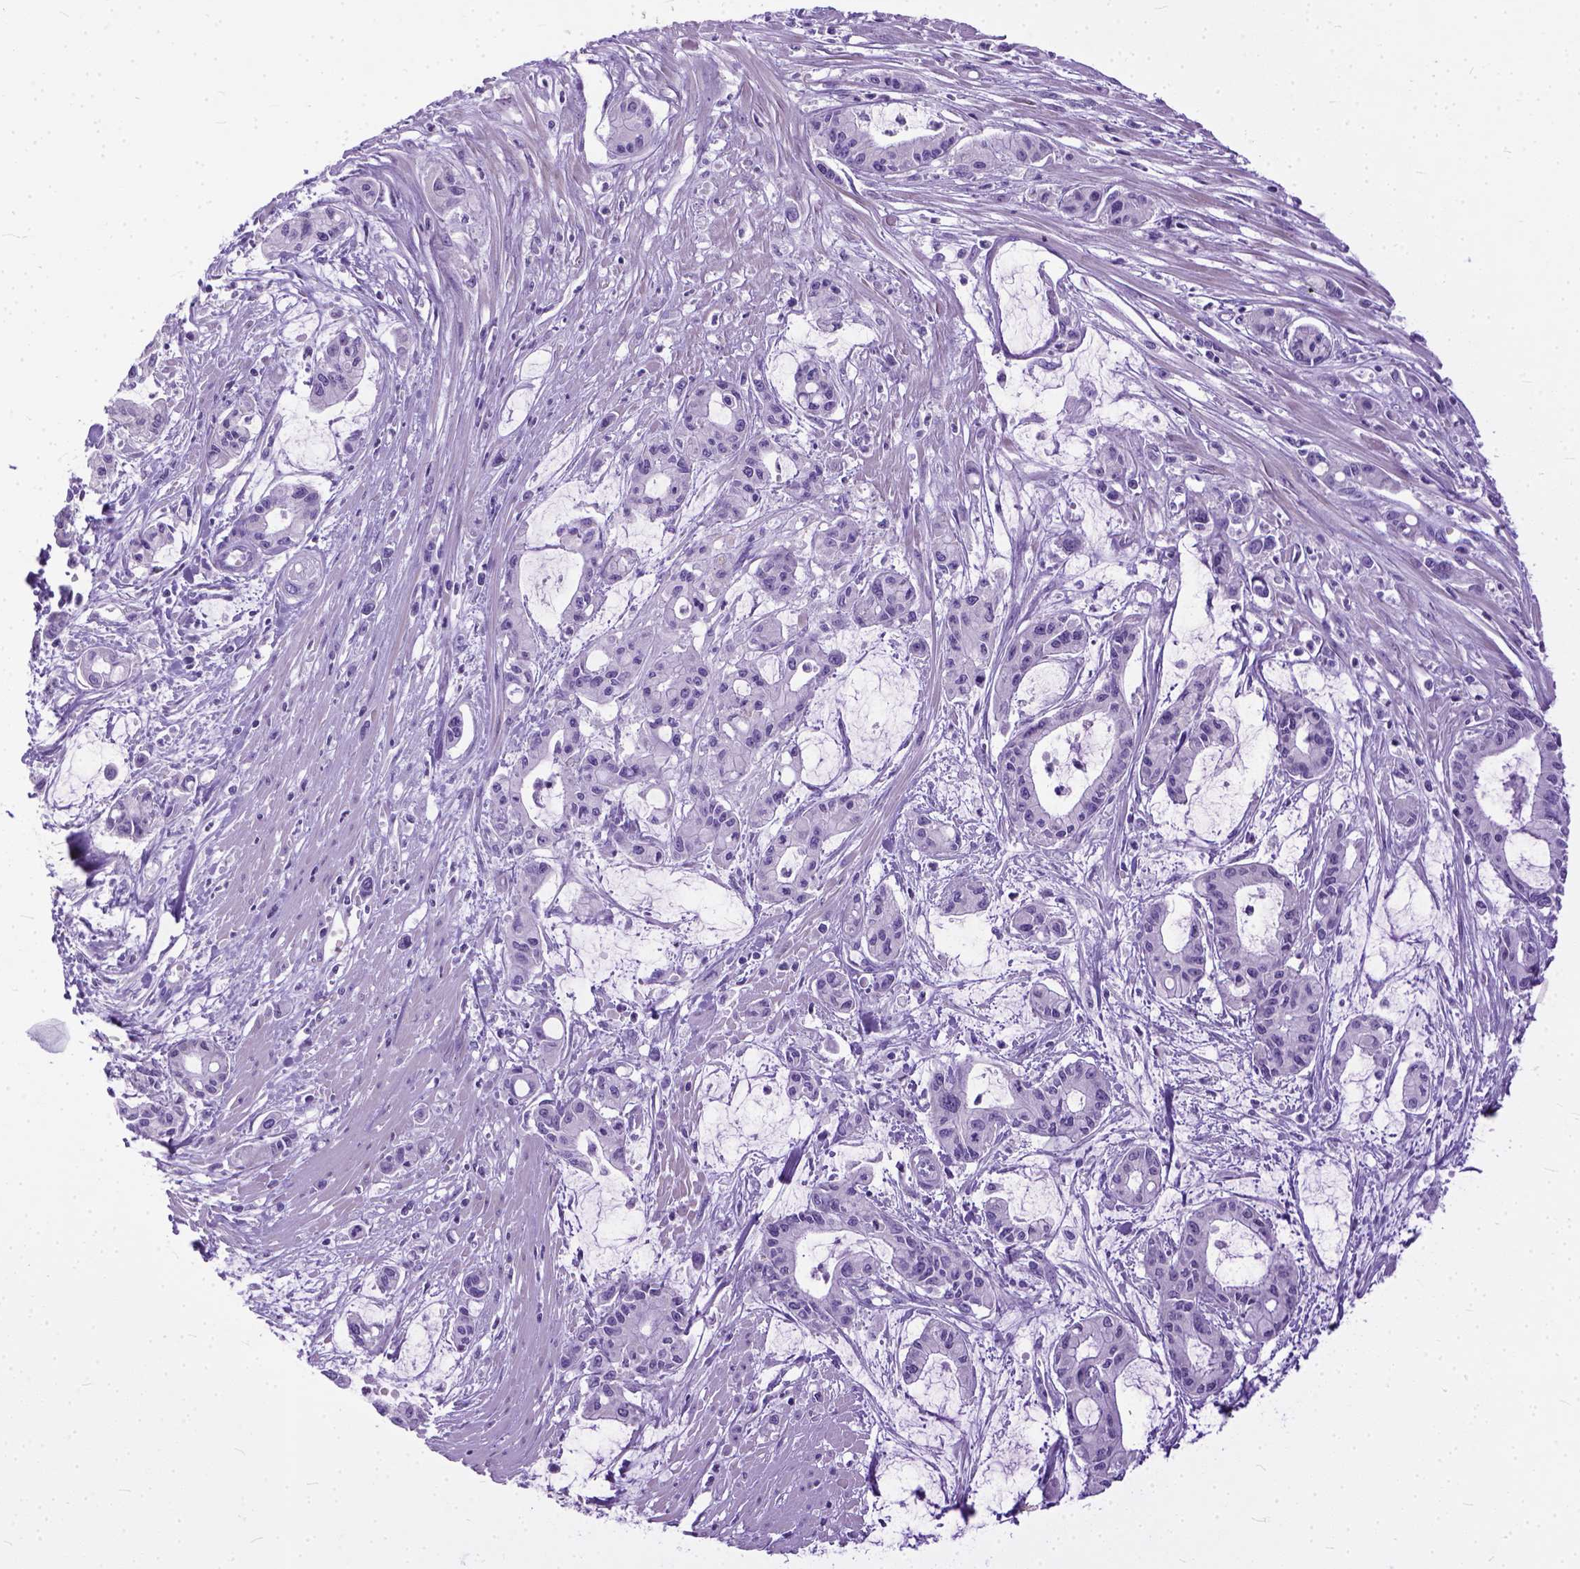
{"staining": {"intensity": "negative", "quantity": "none", "location": "none"}, "tissue": "pancreatic cancer", "cell_type": "Tumor cells", "image_type": "cancer", "snomed": [{"axis": "morphology", "description": "Adenocarcinoma, NOS"}, {"axis": "topography", "description": "Pancreas"}], "caption": "DAB immunohistochemical staining of pancreatic cancer displays no significant expression in tumor cells.", "gene": "PLK5", "patient": {"sex": "male", "age": 48}}